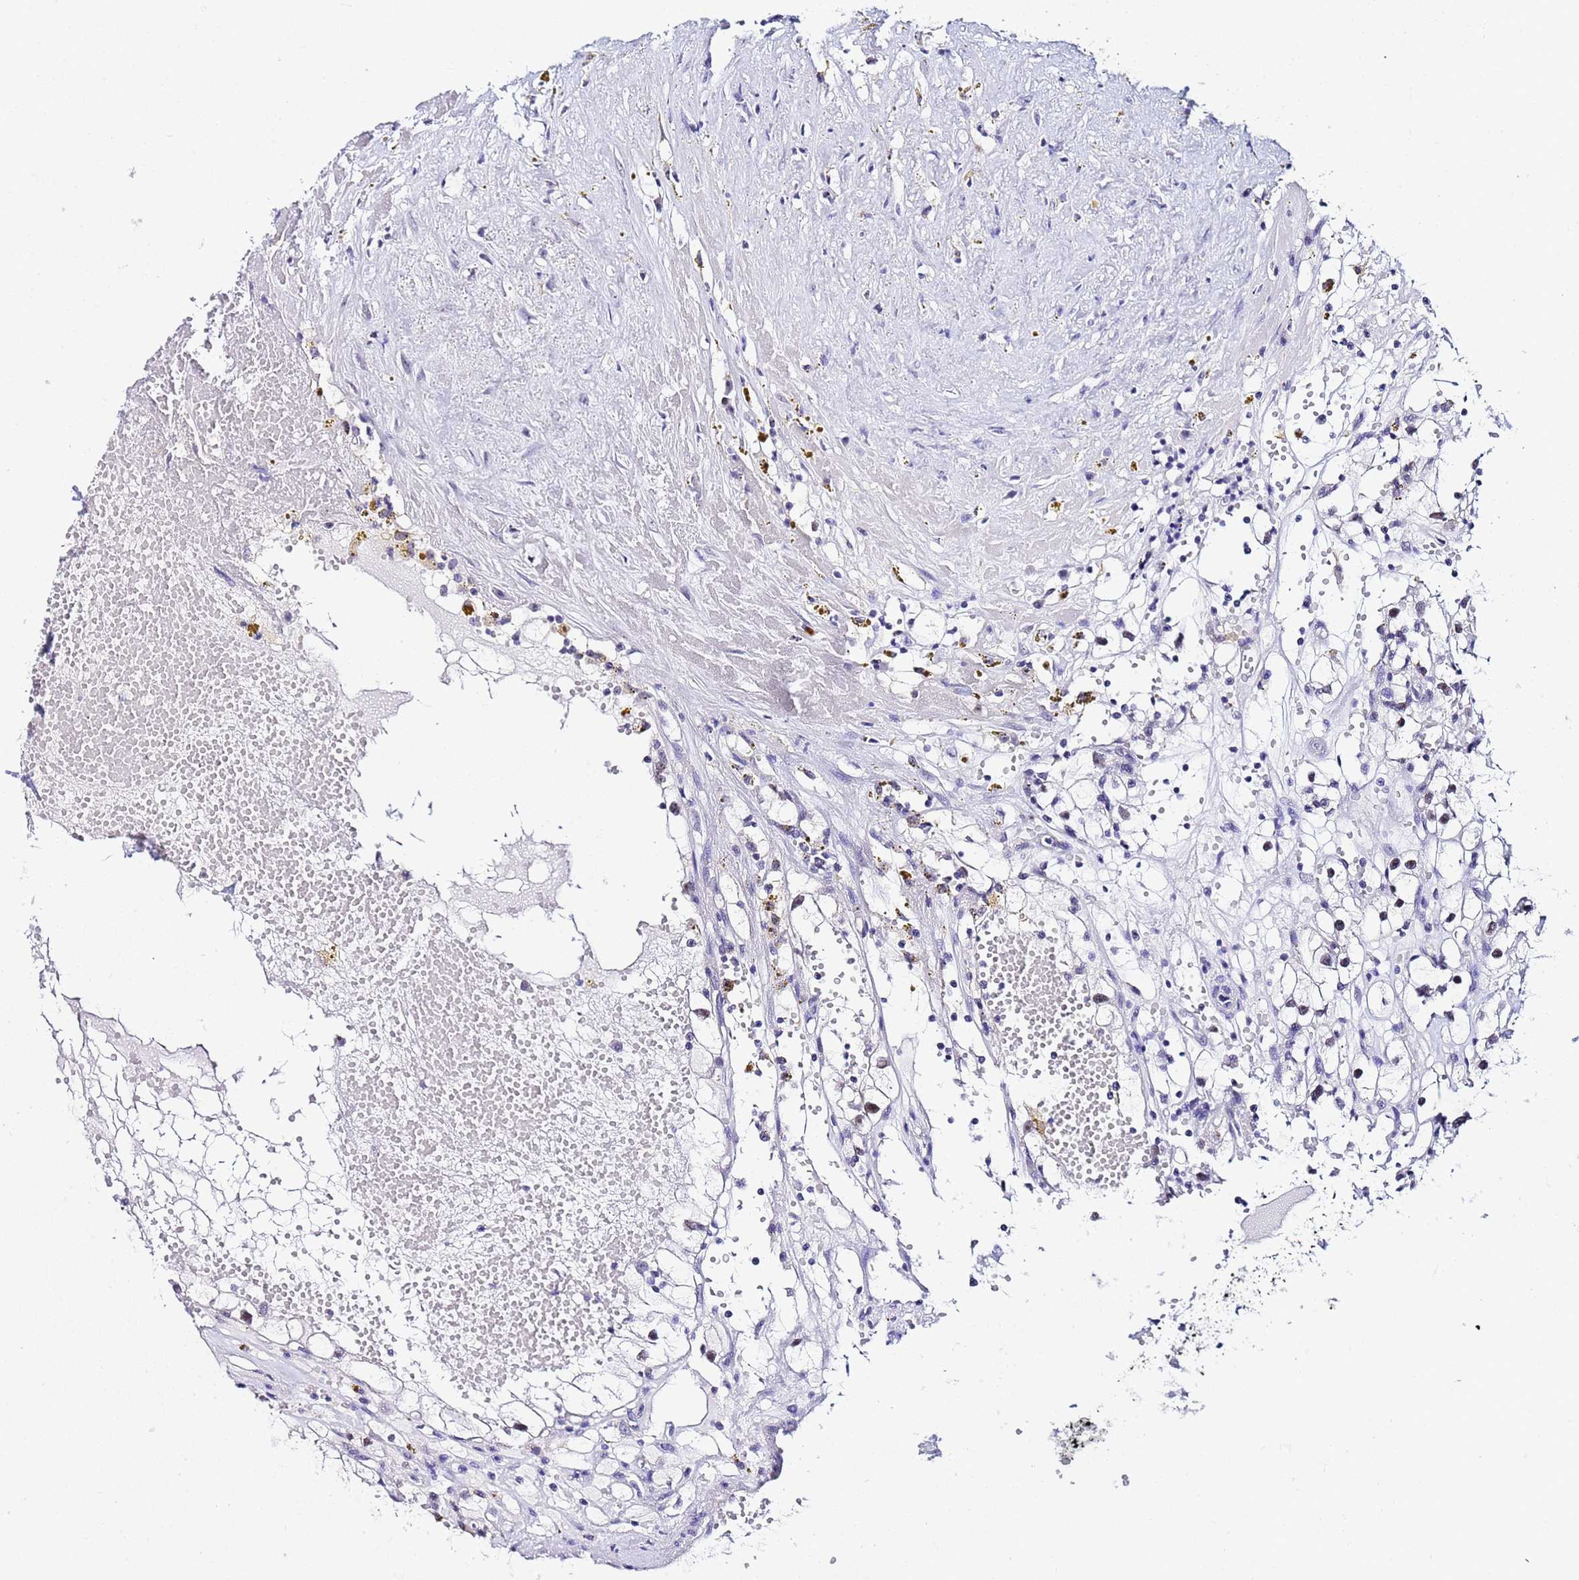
{"staining": {"intensity": "negative", "quantity": "none", "location": "none"}, "tissue": "renal cancer", "cell_type": "Tumor cells", "image_type": "cancer", "snomed": [{"axis": "morphology", "description": "Adenocarcinoma, NOS"}, {"axis": "topography", "description": "Kidney"}], "caption": "Immunohistochemistry (IHC) histopathology image of neoplastic tissue: renal adenocarcinoma stained with DAB (3,3'-diaminobenzidine) reveals no significant protein expression in tumor cells.", "gene": "ACTL6B", "patient": {"sex": "male", "age": 56}}